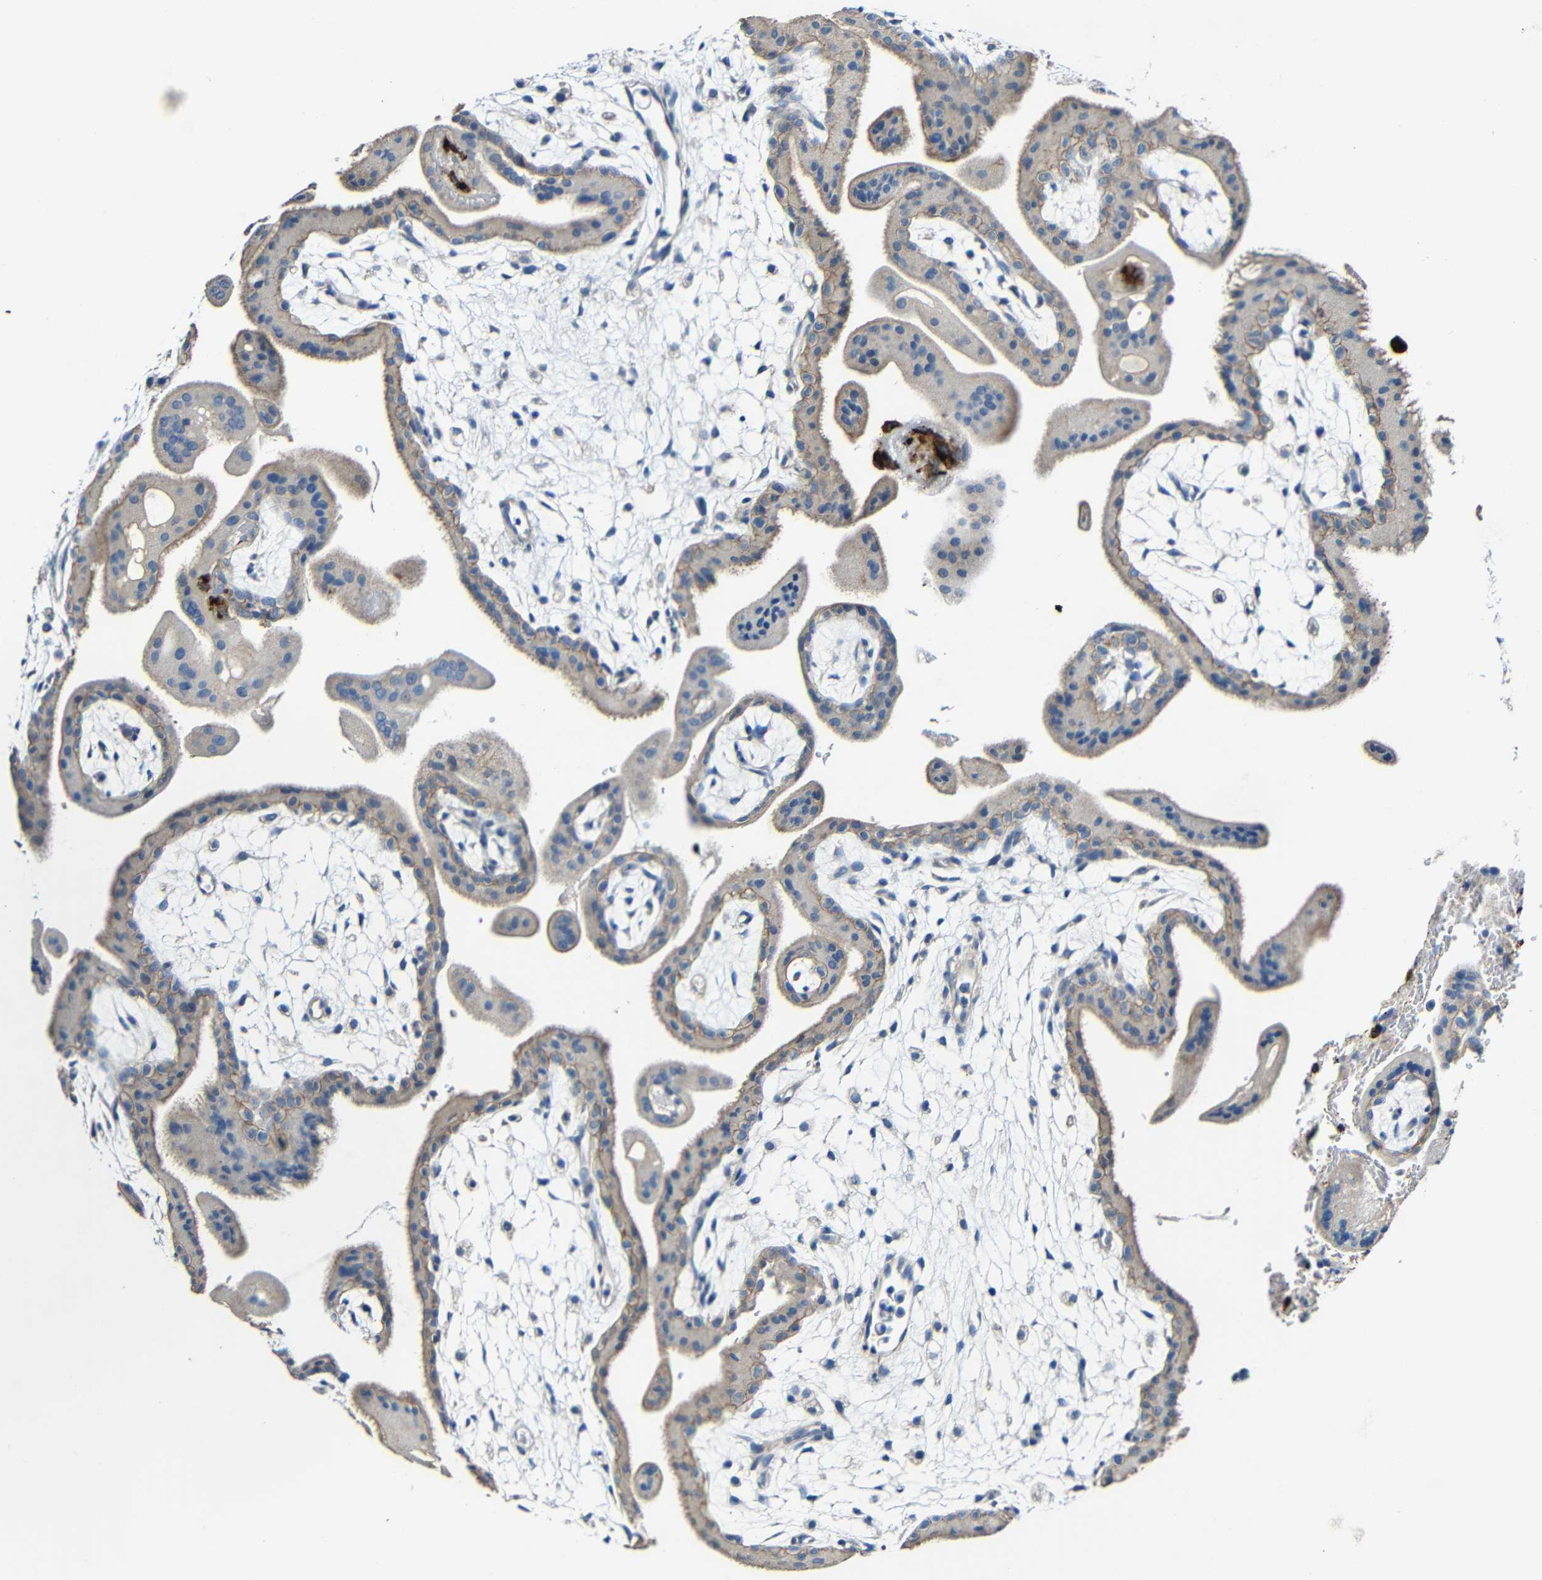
{"staining": {"intensity": "weak", "quantity": "<25%", "location": "cytoplasmic/membranous"}, "tissue": "placenta", "cell_type": "Decidual cells", "image_type": "normal", "snomed": [{"axis": "morphology", "description": "Normal tissue, NOS"}, {"axis": "topography", "description": "Placenta"}], "caption": "An IHC photomicrograph of benign placenta is shown. There is no staining in decidual cells of placenta.", "gene": "HLA", "patient": {"sex": "female", "age": 35}}